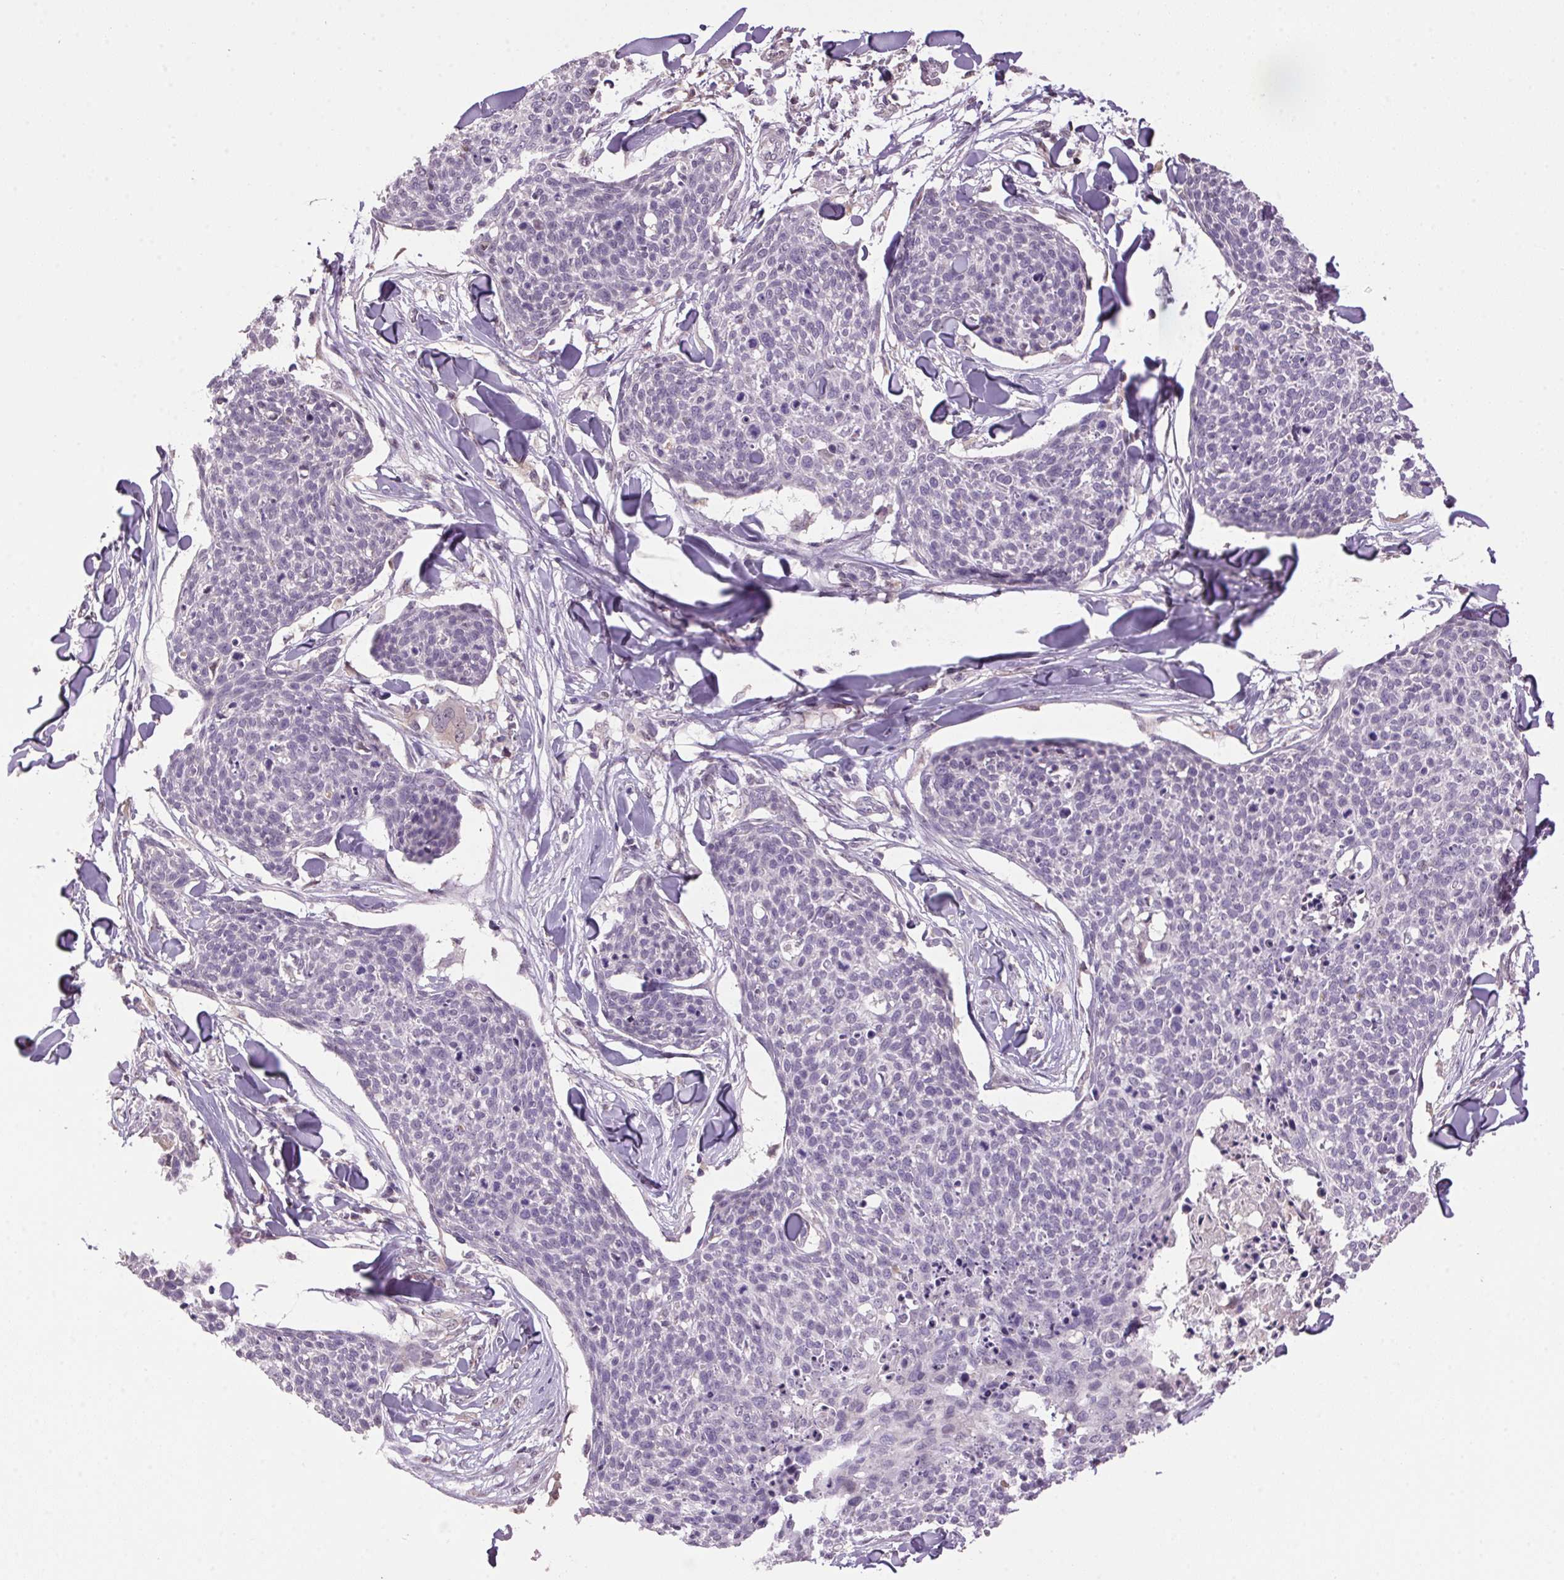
{"staining": {"intensity": "negative", "quantity": "none", "location": "none"}, "tissue": "skin cancer", "cell_type": "Tumor cells", "image_type": "cancer", "snomed": [{"axis": "morphology", "description": "Squamous cell carcinoma, NOS"}, {"axis": "topography", "description": "Skin"}, {"axis": "topography", "description": "Vulva"}], "caption": "This is a histopathology image of immunohistochemistry staining of squamous cell carcinoma (skin), which shows no positivity in tumor cells.", "gene": "VWA3B", "patient": {"sex": "female", "age": 75}}